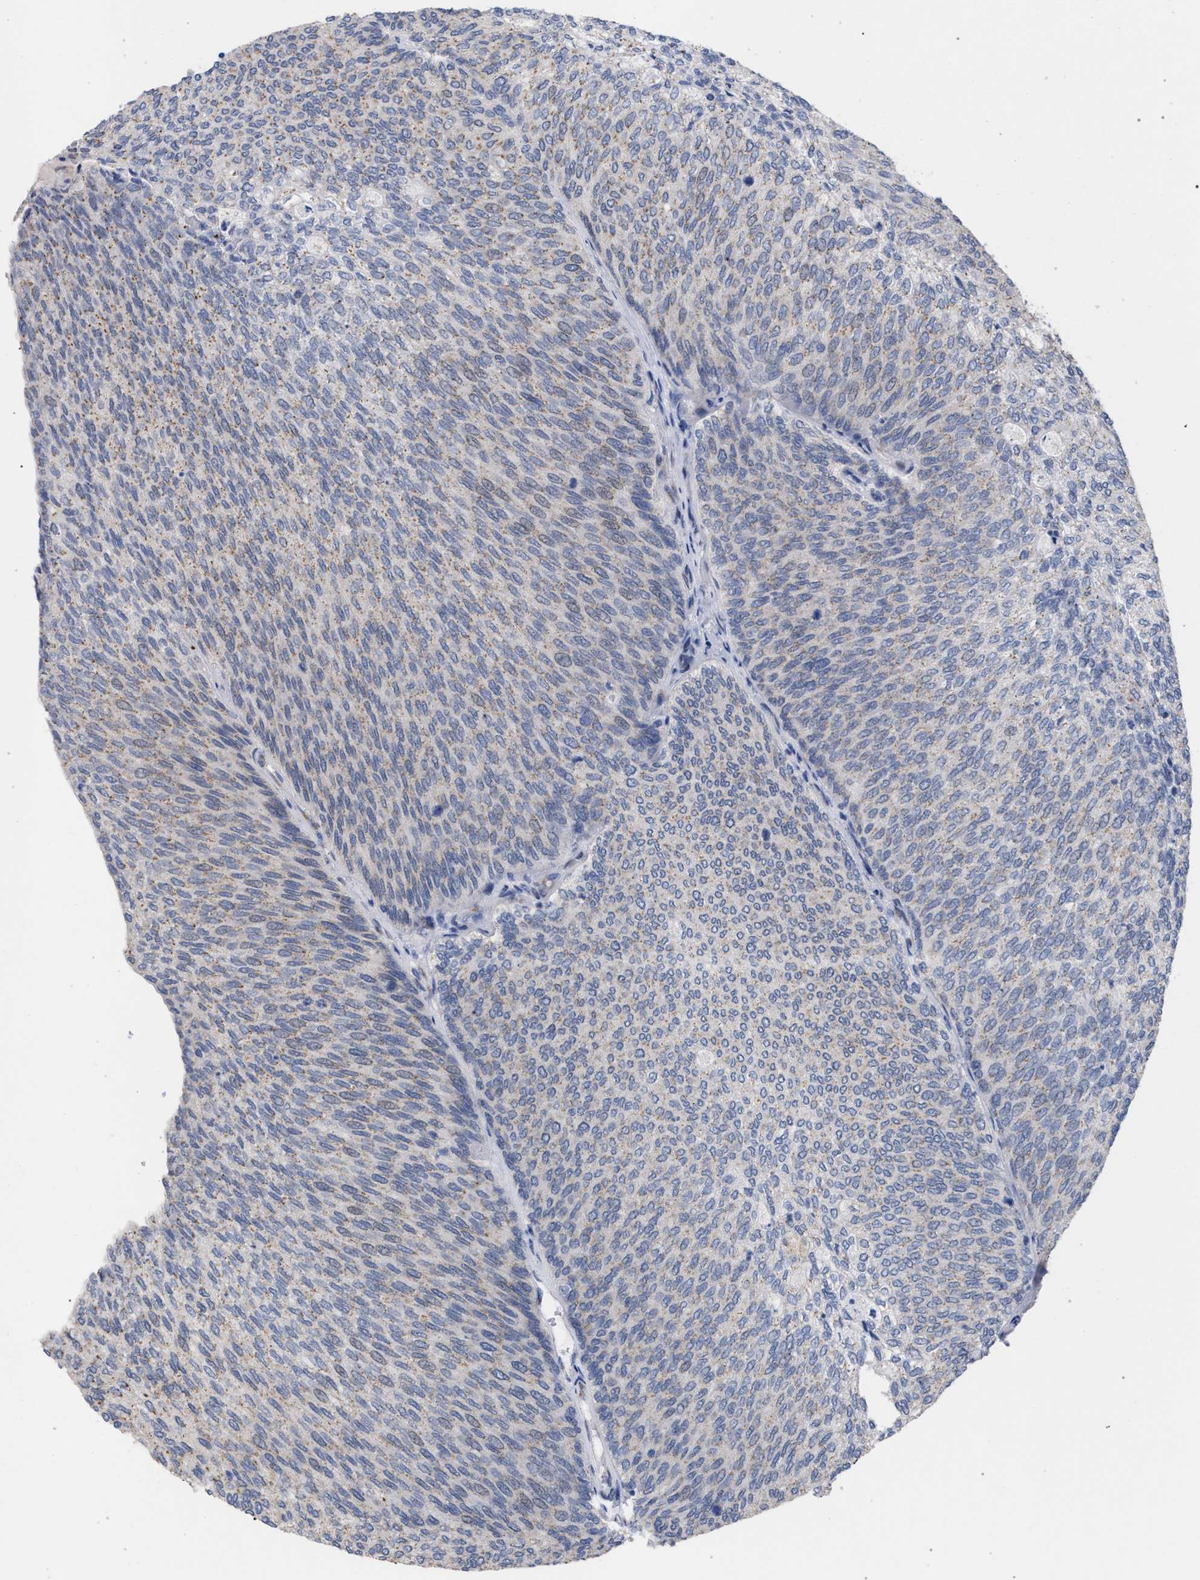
{"staining": {"intensity": "weak", "quantity": "<25%", "location": "cytoplasmic/membranous"}, "tissue": "urothelial cancer", "cell_type": "Tumor cells", "image_type": "cancer", "snomed": [{"axis": "morphology", "description": "Urothelial carcinoma, Low grade"}, {"axis": "topography", "description": "Urinary bladder"}], "caption": "This is a histopathology image of immunohistochemistry staining of urothelial cancer, which shows no staining in tumor cells.", "gene": "GOLGA2", "patient": {"sex": "female", "age": 79}}